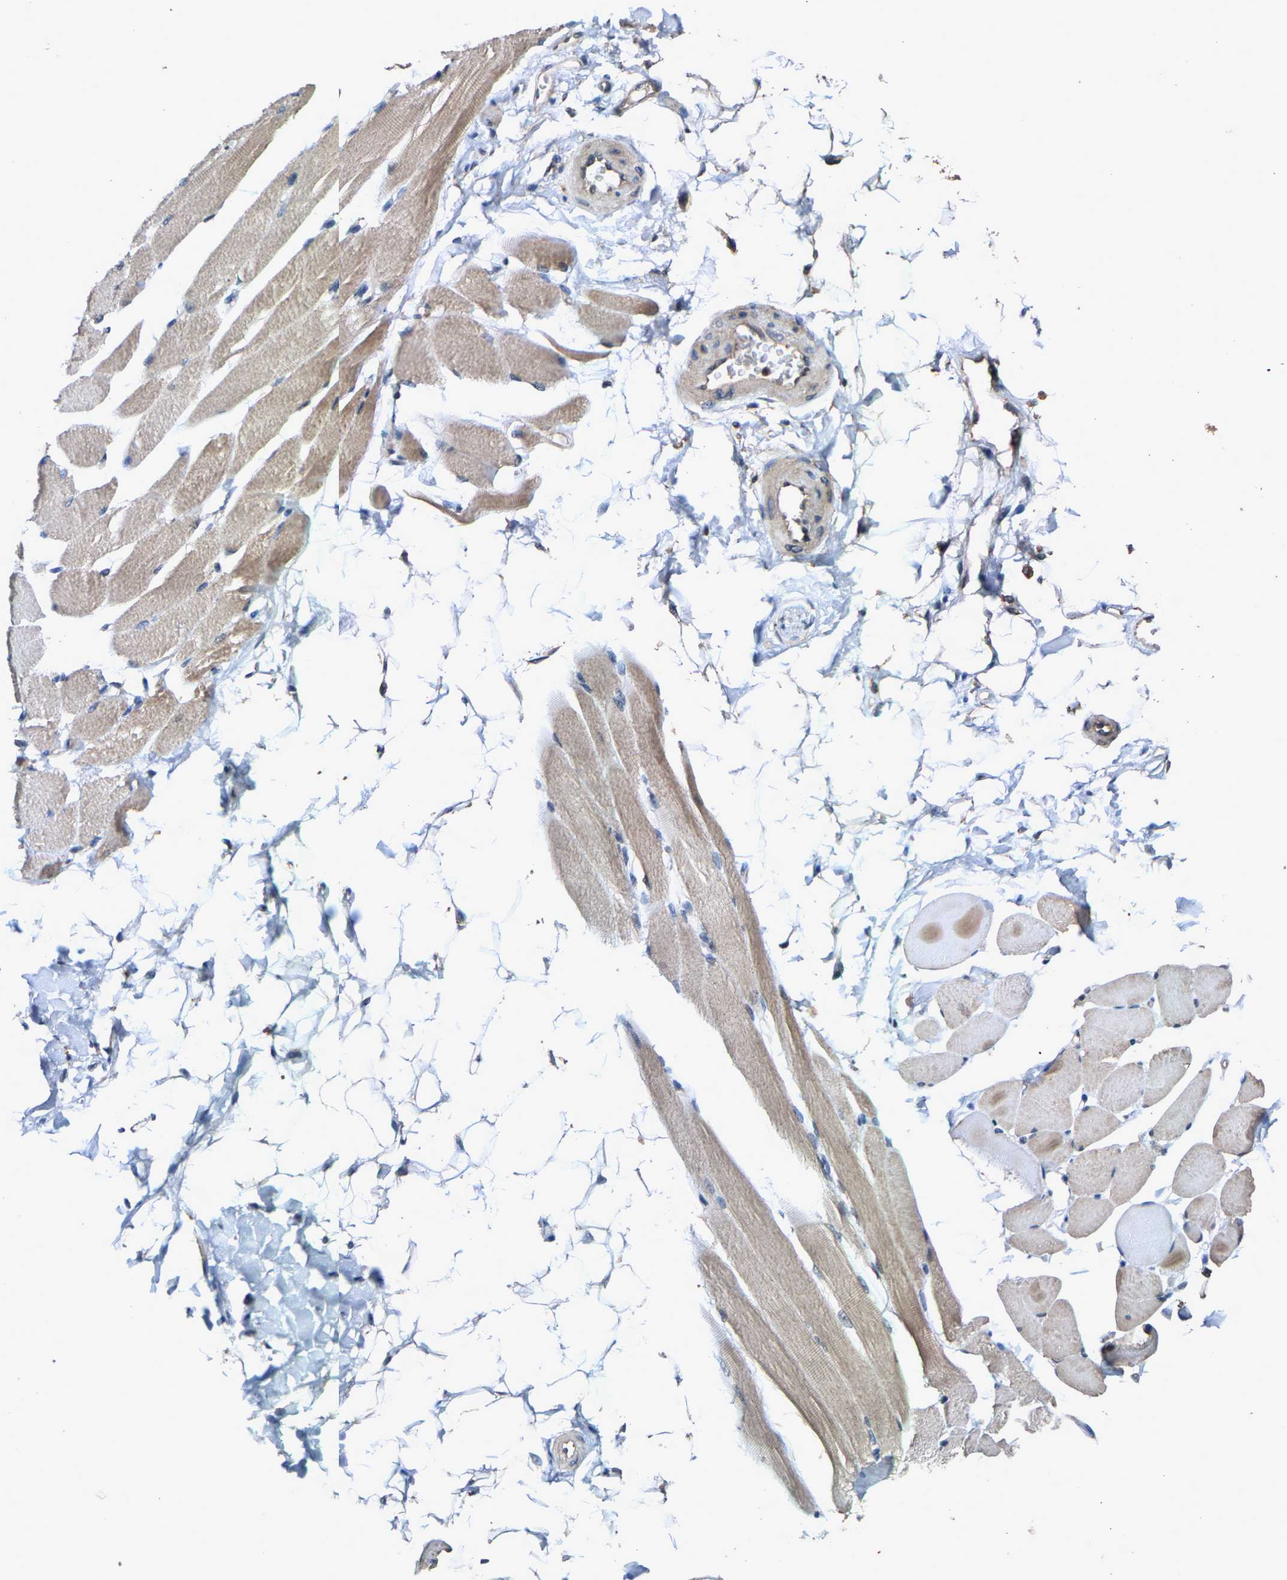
{"staining": {"intensity": "weak", "quantity": ">75%", "location": "cytoplasmic/membranous"}, "tissue": "skeletal muscle", "cell_type": "Myocytes", "image_type": "normal", "snomed": [{"axis": "morphology", "description": "Normal tissue, NOS"}, {"axis": "topography", "description": "Skeletal muscle"}, {"axis": "topography", "description": "Peripheral nerve tissue"}], "caption": "Immunohistochemistry (IHC) micrograph of unremarkable skeletal muscle: skeletal muscle stained using immunohistochemistry (IHC) shows low levels of weak protein expression localized specifically in the cytoplasmic/membranous of myocytes, appearing as a cytoplasmic/membranous brown color.", "gene": "TDRKH", "patient": {"sex": "female", "age": 84}}